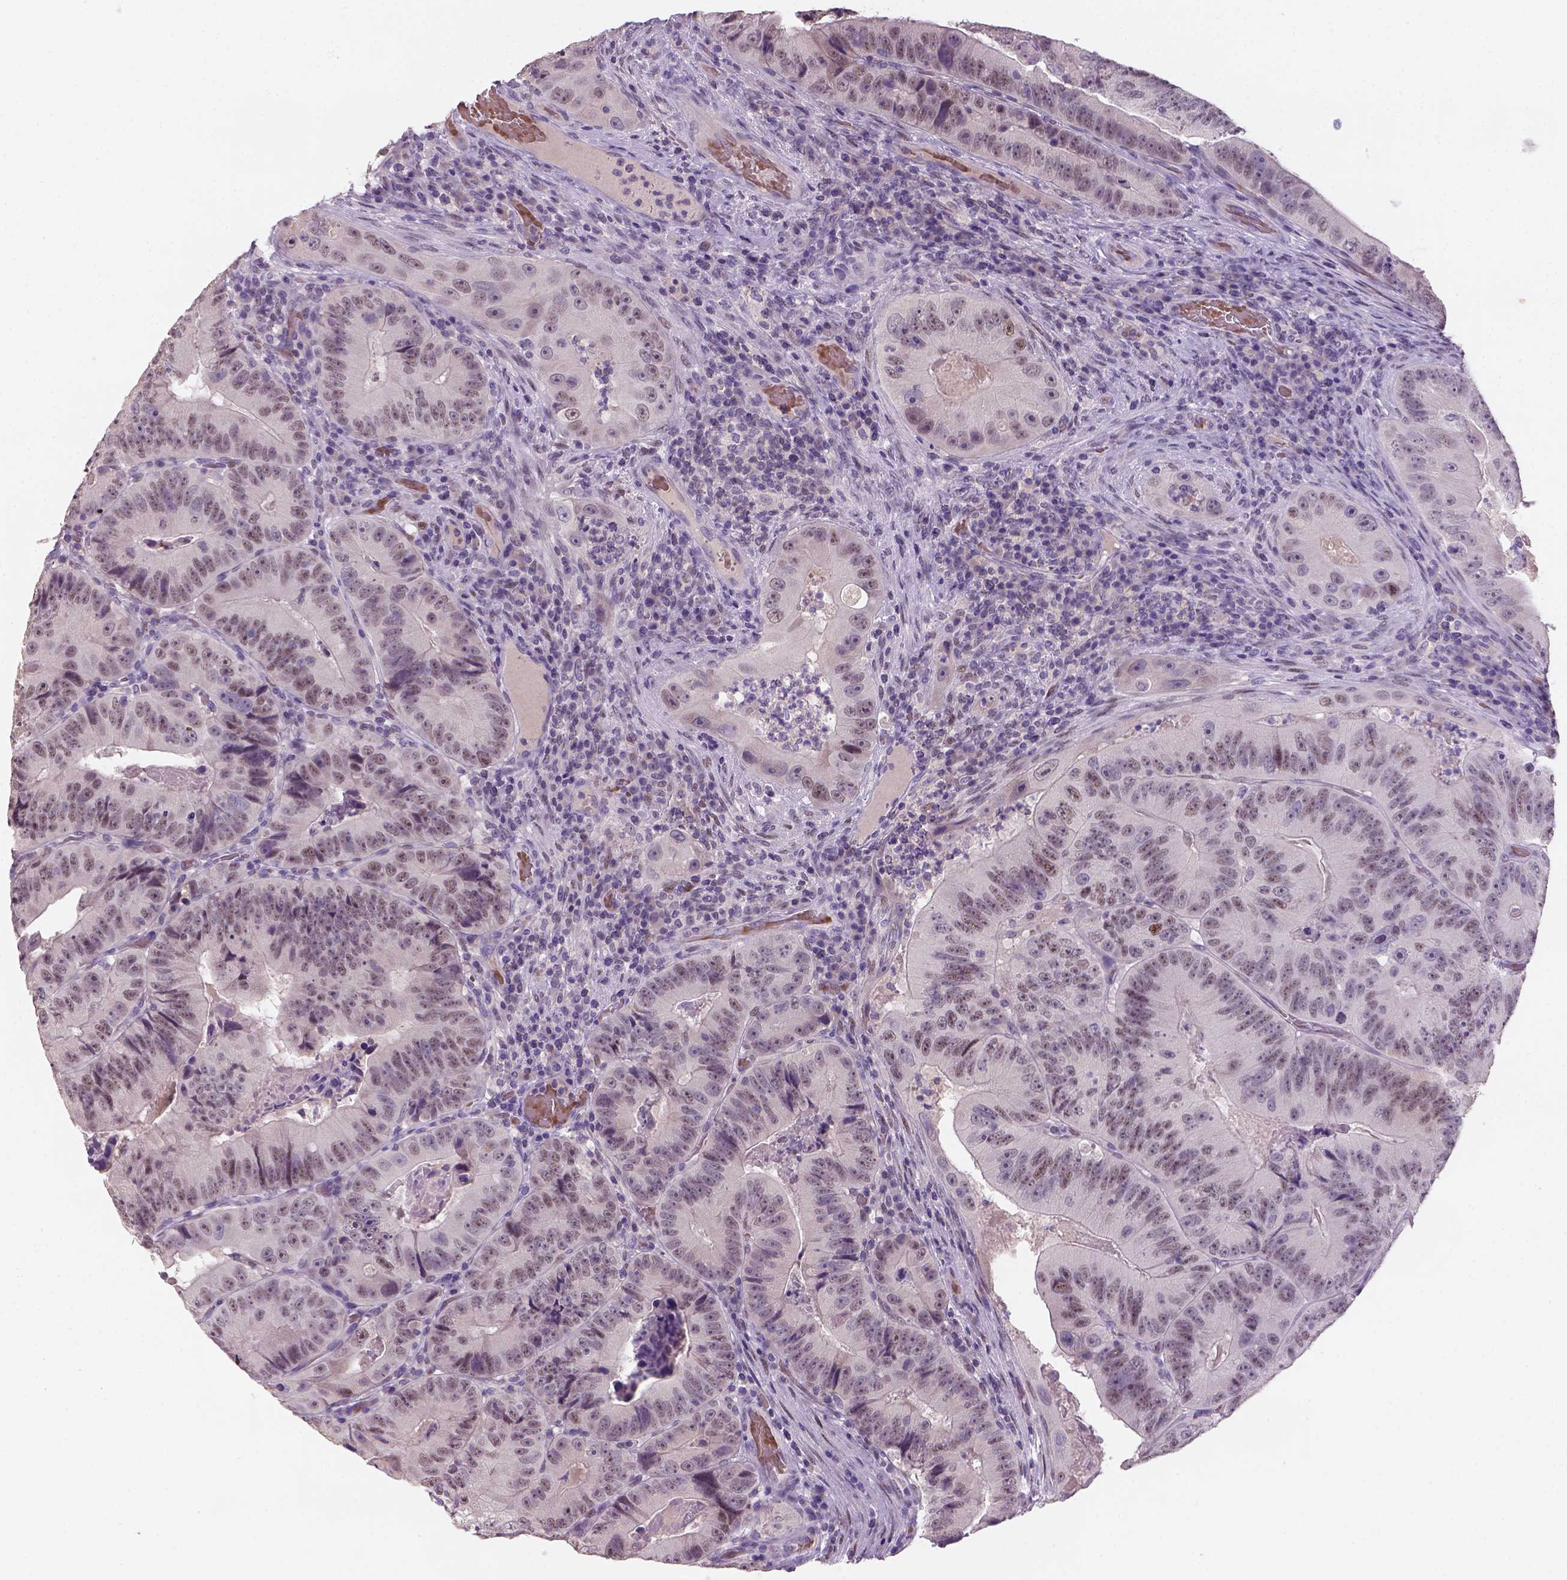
{"staining": {"intensity": "weak", "quantity": ">75%", "location": "nuclear"}, "tissue": "colorectal cancer", "cell_type": "Tumor cells", "image_type": "cancer", "snomed": [{"axis": "morphology", "description": "Adenocarcinoma, NOS"}, {"axis": "topography", "description": "Colon"}], "caption": "Approximately >75% of tumor cells in adenocarcinoma (colorectal) display weak nuclear protein expression as visualized by brown immunohistochemical staining.", "gene": "ZMAT4", "patient": {"sex": "female", "age": 86}}